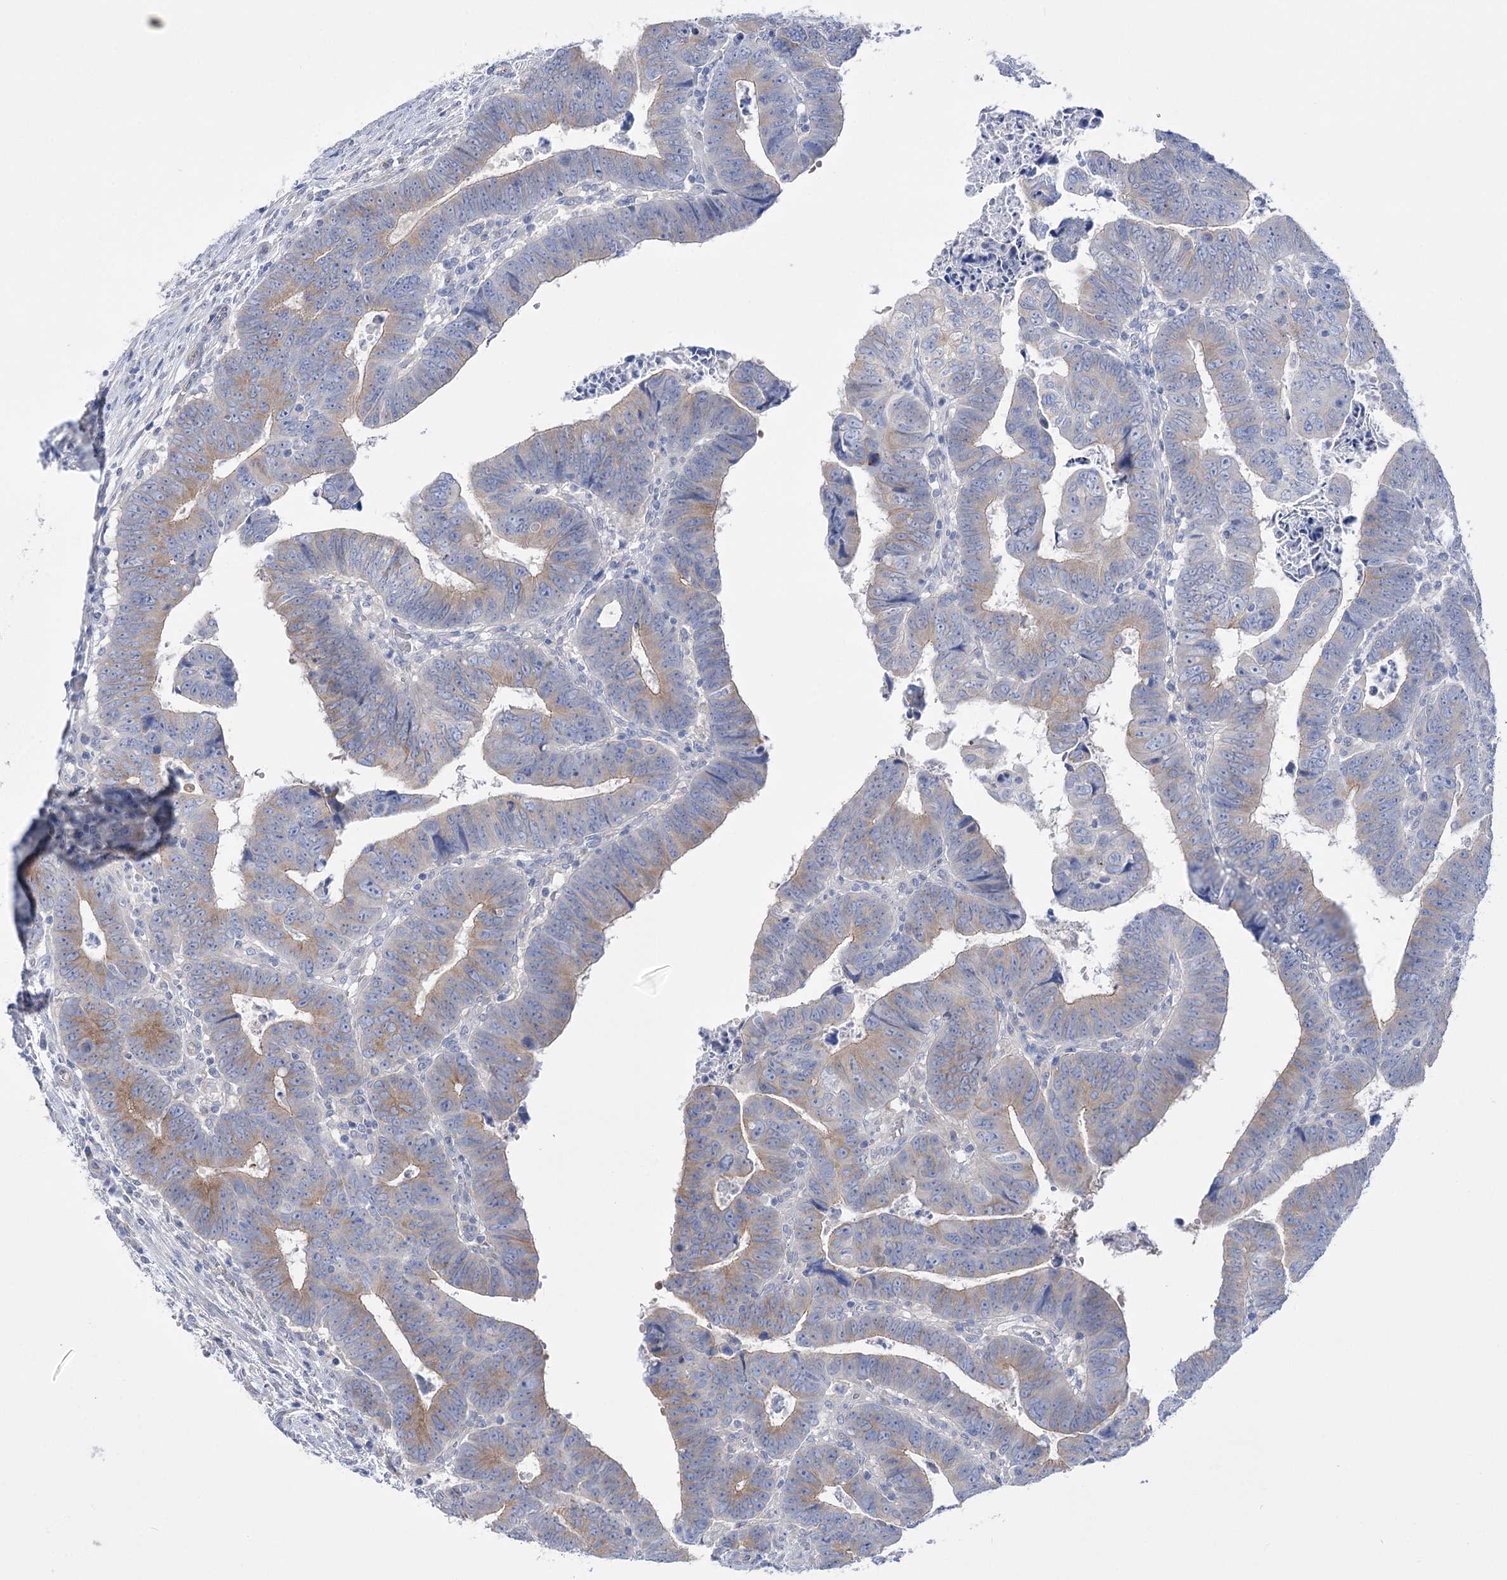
{"staining": {"intensity": "weak", "quantity": "<25%", "location": "cytoplasmic/membranous"}, "tissue": "colorectal cancer", "cell_type": "Tumor cells", "image_type": "cancer", "snomed": [{"axis": "morphology", "description": "Normal tissue, NOS"}, {"axis": "morphology", "description": "Adenocarcinoma, NOS"}, {"axis": "topography", "description": "Rectum"}], "caption": "A high-resolution histopathology image shows IHC staining of colorectal cancer, which reveals no significant expression in tumor cells.", "gene": "LRRC34", "patient": {"sex": "female", "age": 65}}